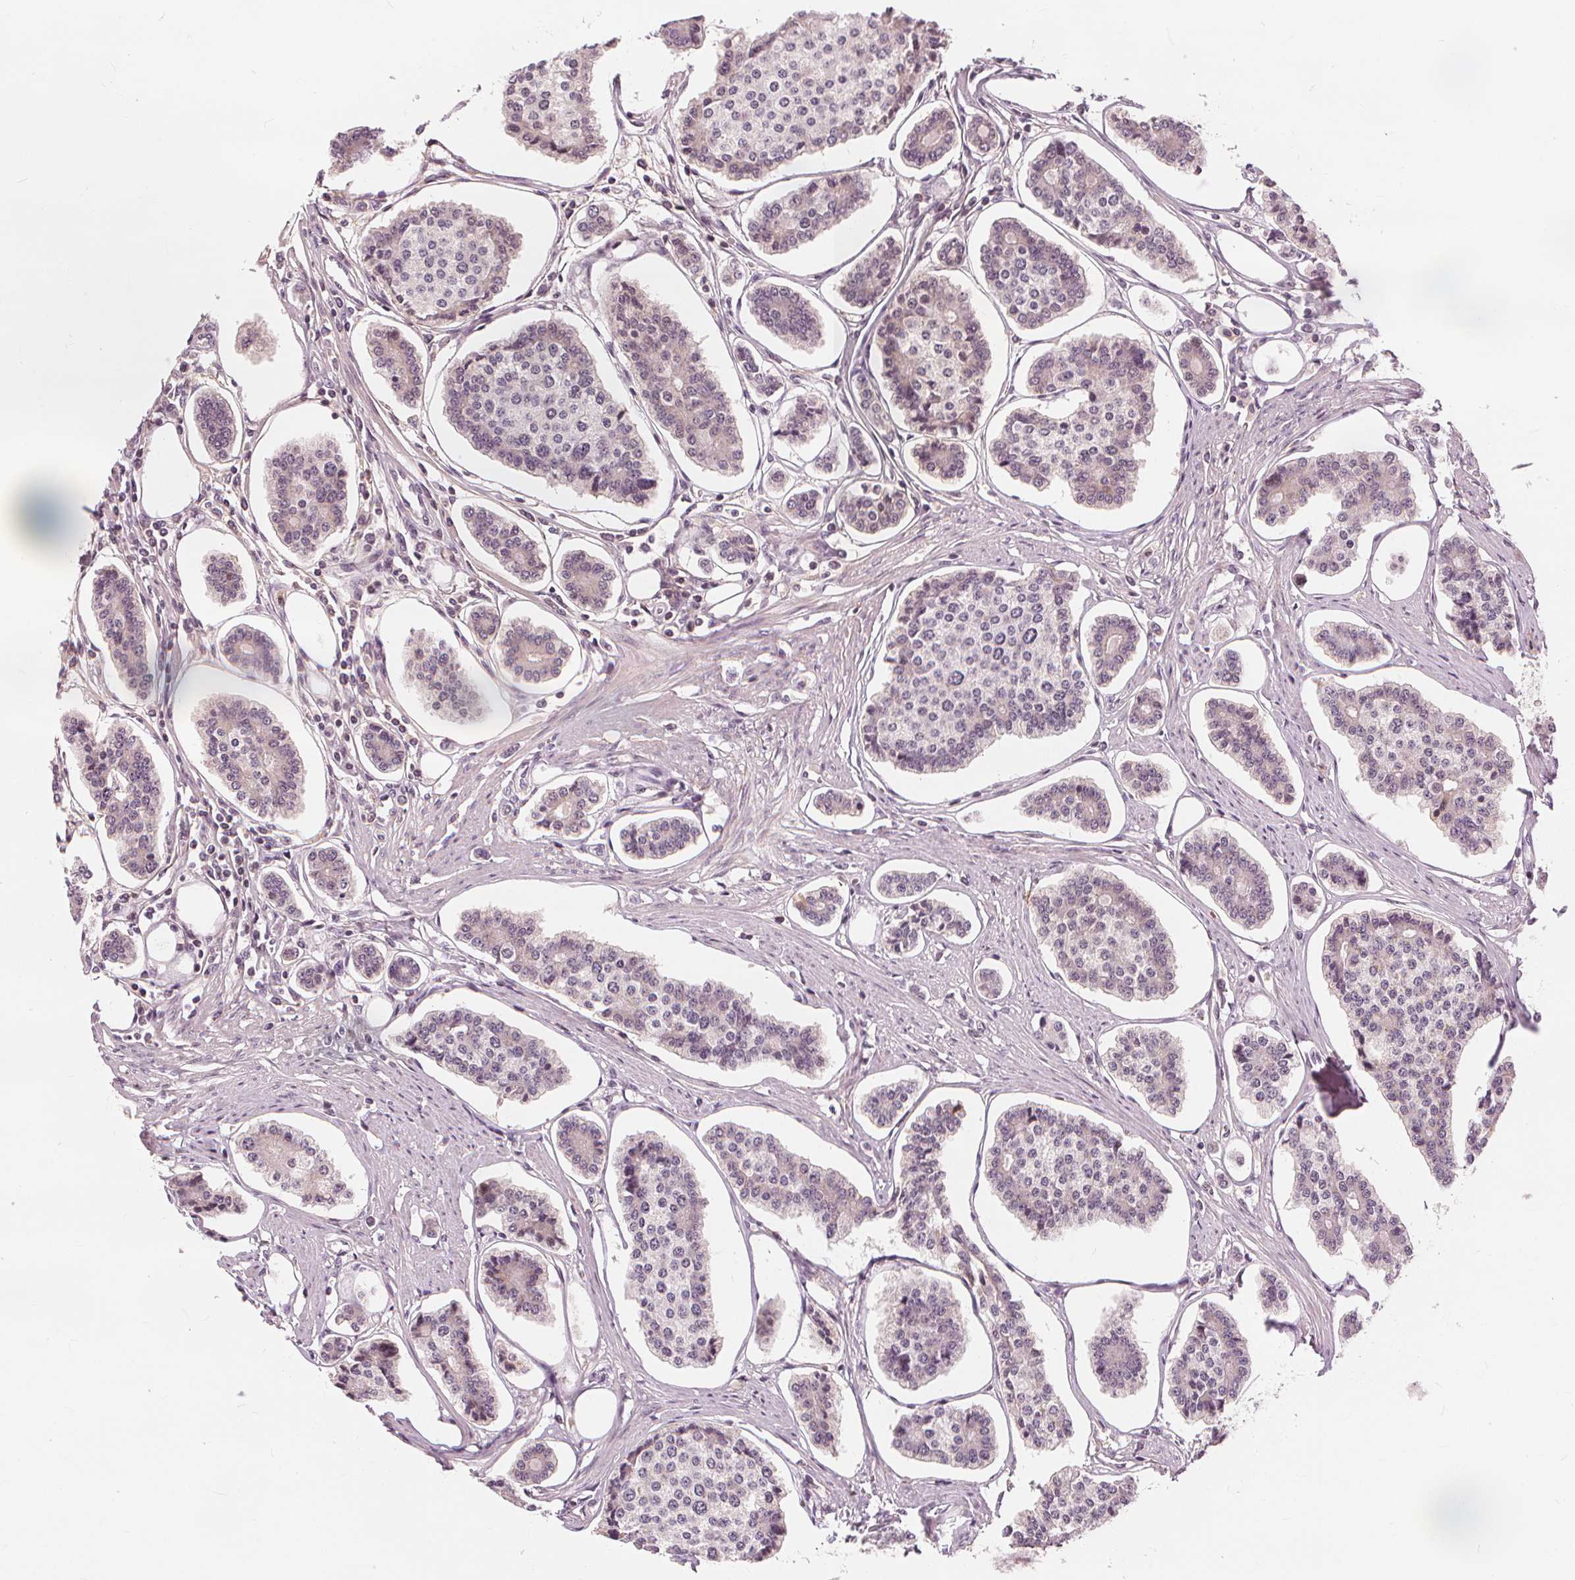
{"staining": {"intensity": "negative", "quantity": "none", "location": "none"}, "tissue": "carcinoid", "cell_type": "Tumor cells", "image_type": "cancer", "snomed": [{"axis": "morphology", "description": "Carcinoid, malignant, NOS"}, {"axis": "topography", "description": "Small intestine"}], "caption": "Tumor cells are negative for protein expression in human carcinoid. (DAB IHC with hematoxylin counter stain).", "gene": "SLC34A1", "patient": {"sex": "female", "age": 65}}